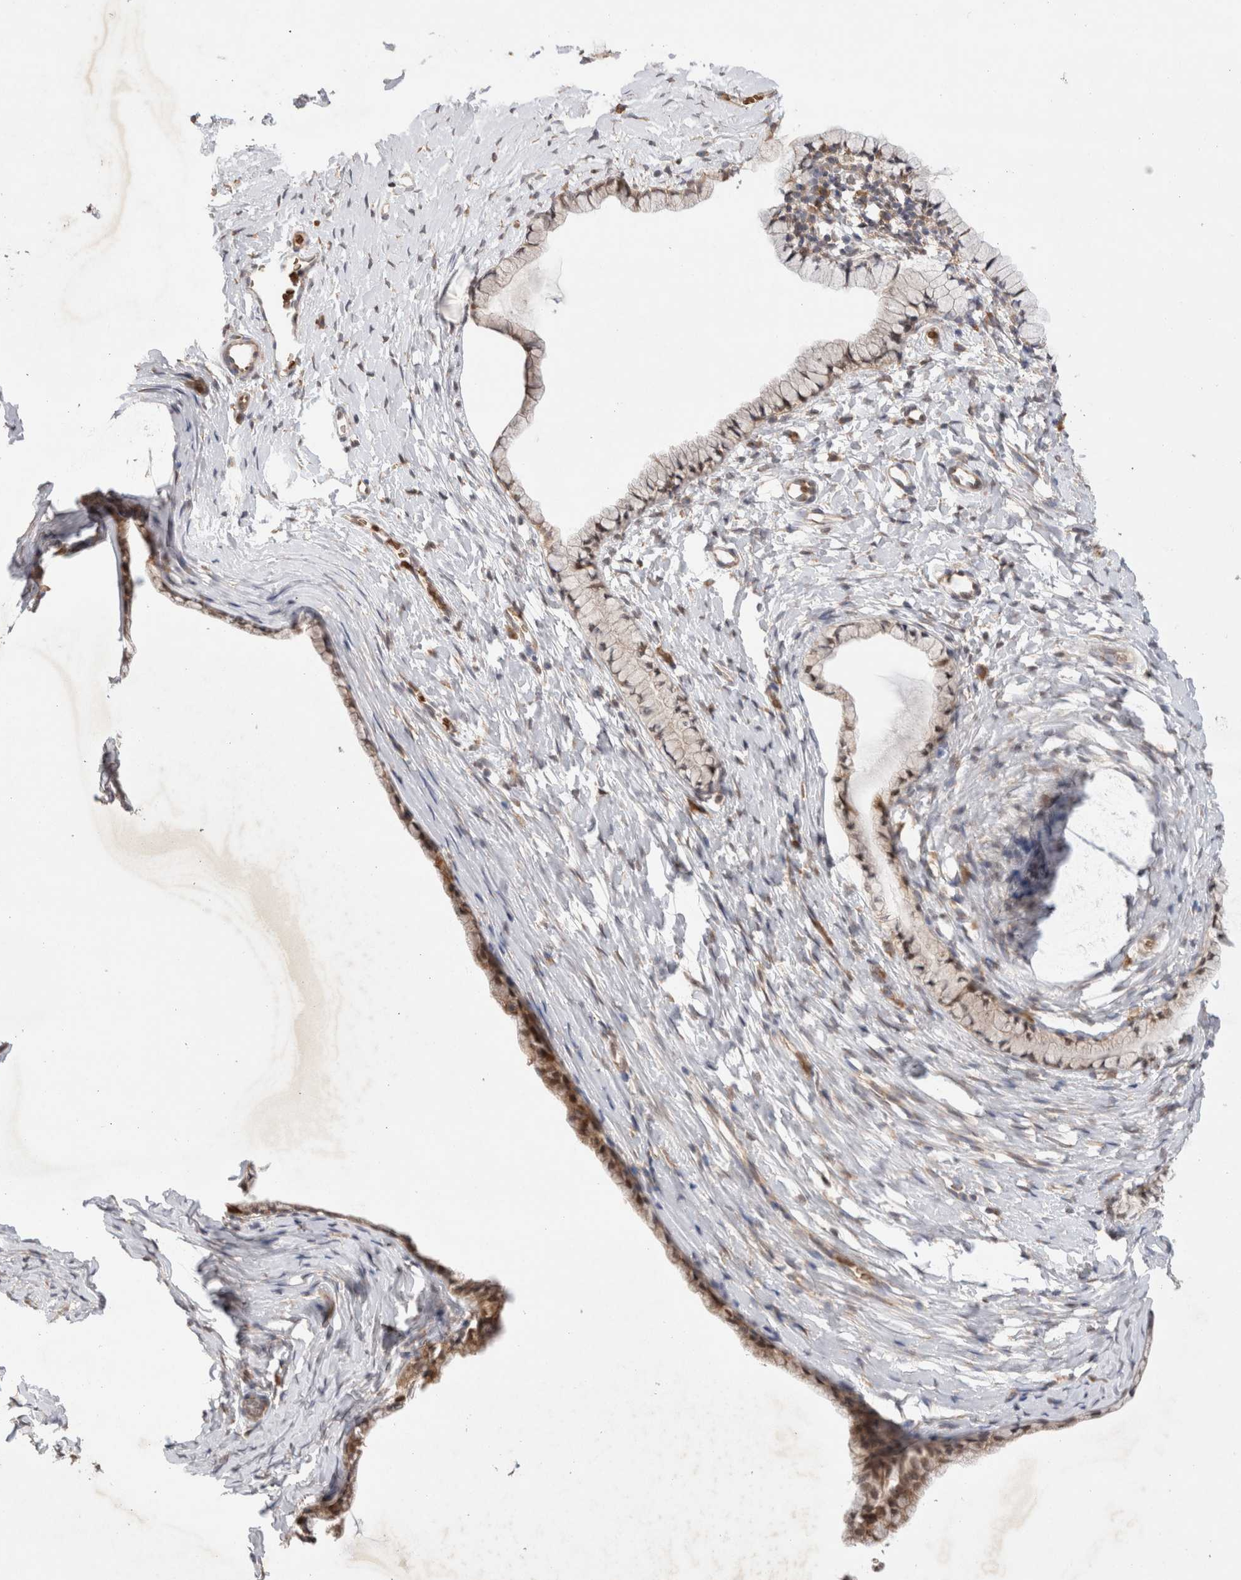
{"staining": {"intensity": "moderate", "quantity": ">75%", "location": "cytoplasmic/membranous,nuclear"}, "tissue": "cervix", "cell_type": "Glandular cells", "image_type": "normal", "snomed": [{"axis": "morphology", "description": "Normal tissue, NOS"}, {"axis": "topography", "description": "Cervix"}], "caption": "Glandular cells display medium levels of moderate cytoplasmic/membranous,nuclear positivity in approximately >75% of cells in benign human cervix.", "gene": "EIF3E", "patient": {"sex": "female", "age": 72}}